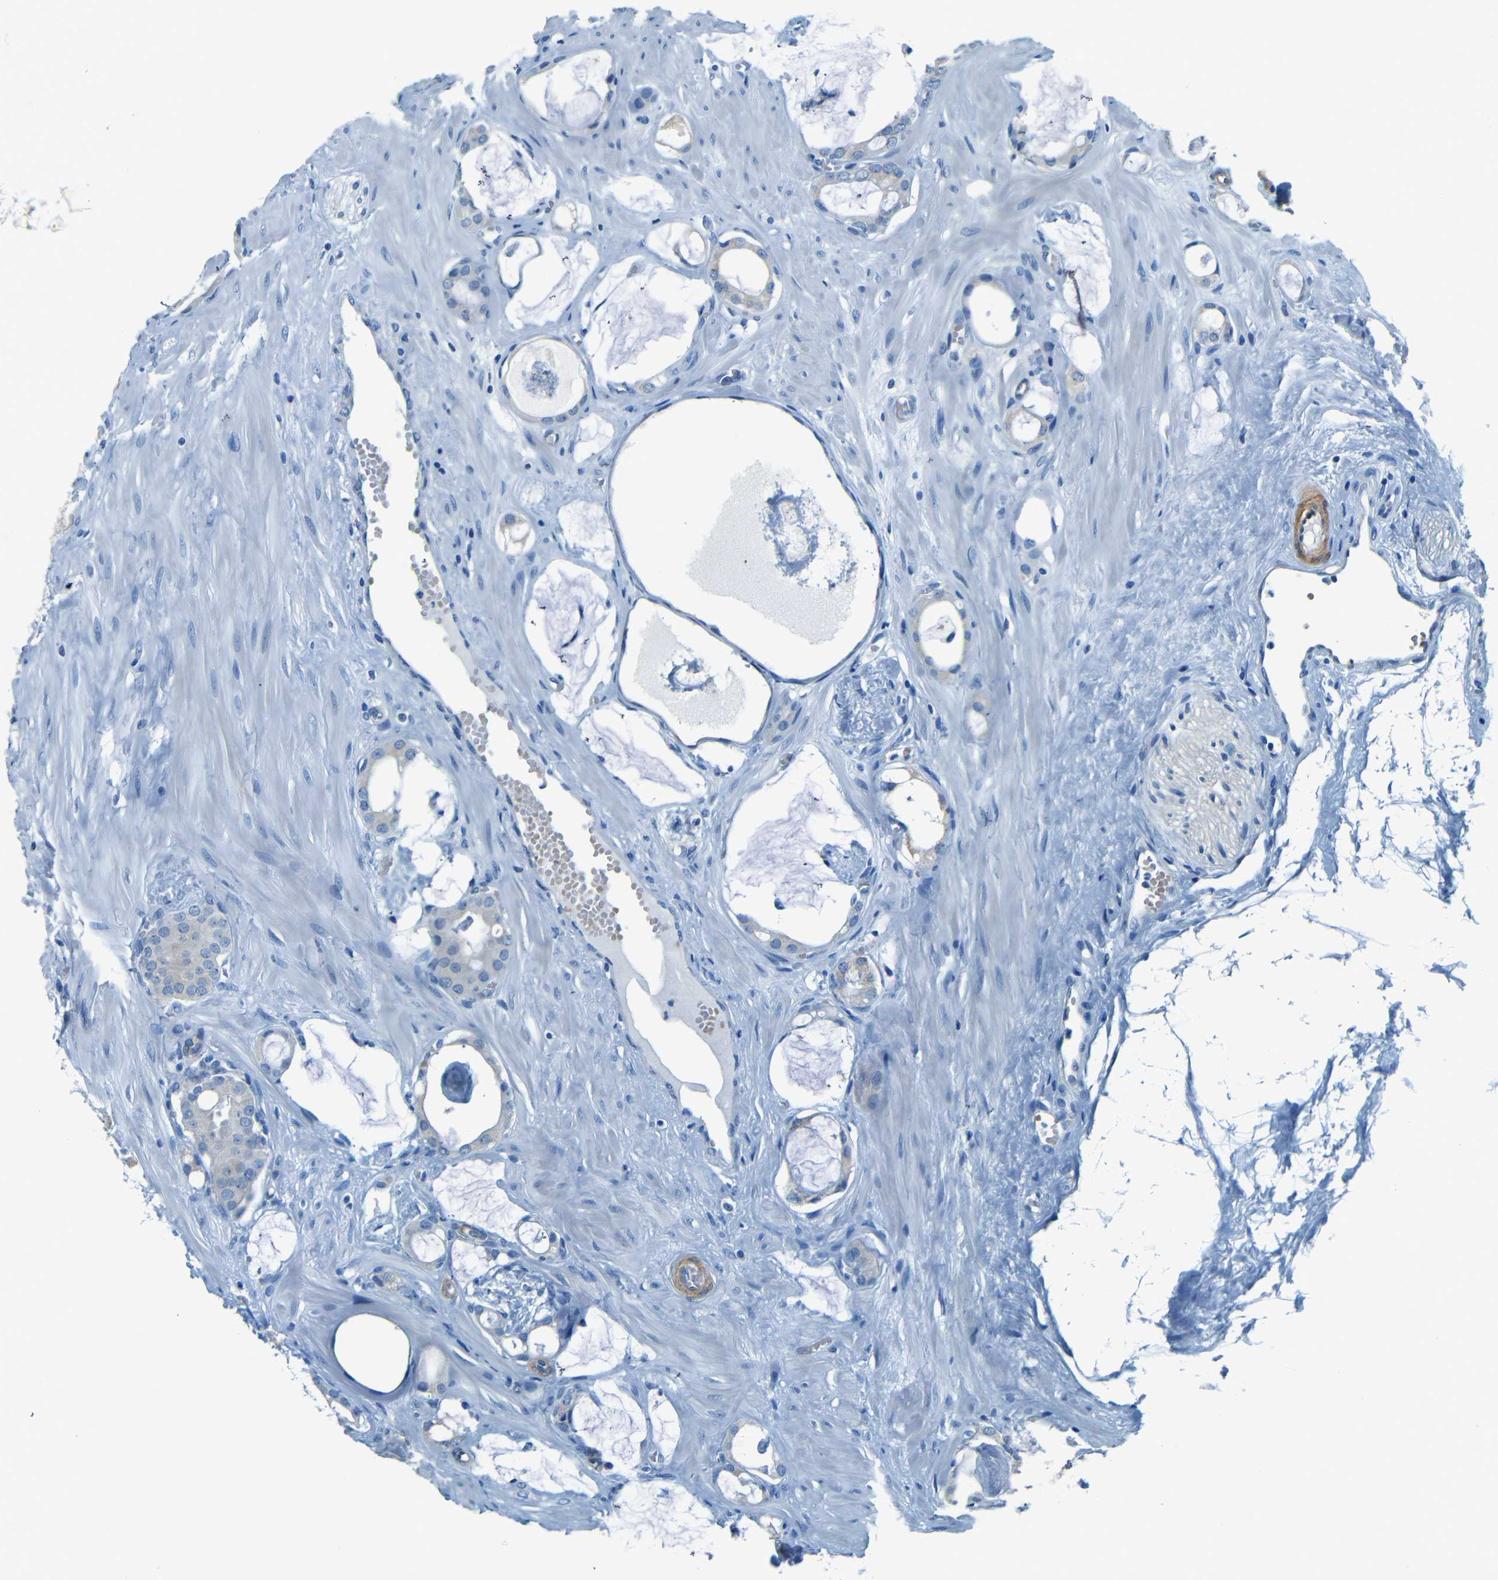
{"staining": {"intensity": "negative", "quantity": "none", "location": "none"}, "tissue": "prostate cancer", "cell_type": "Tumor cells", "image_type": "cancer", "snomed": [{"axis": "morphology", "description": "Adenocarcinoma, Low grade"}, {"axis": "topography", "description": "Prostate"}], "caption": "Tumor cells are negative for protein expression in human low-grade adenocarcinoma (prostate). (DAB (3,3'-diaminobenzidine) IHC with hematoxylin counter stain).", "gene": "MAP2", "patient": {"sex": "male", "age": 53}}